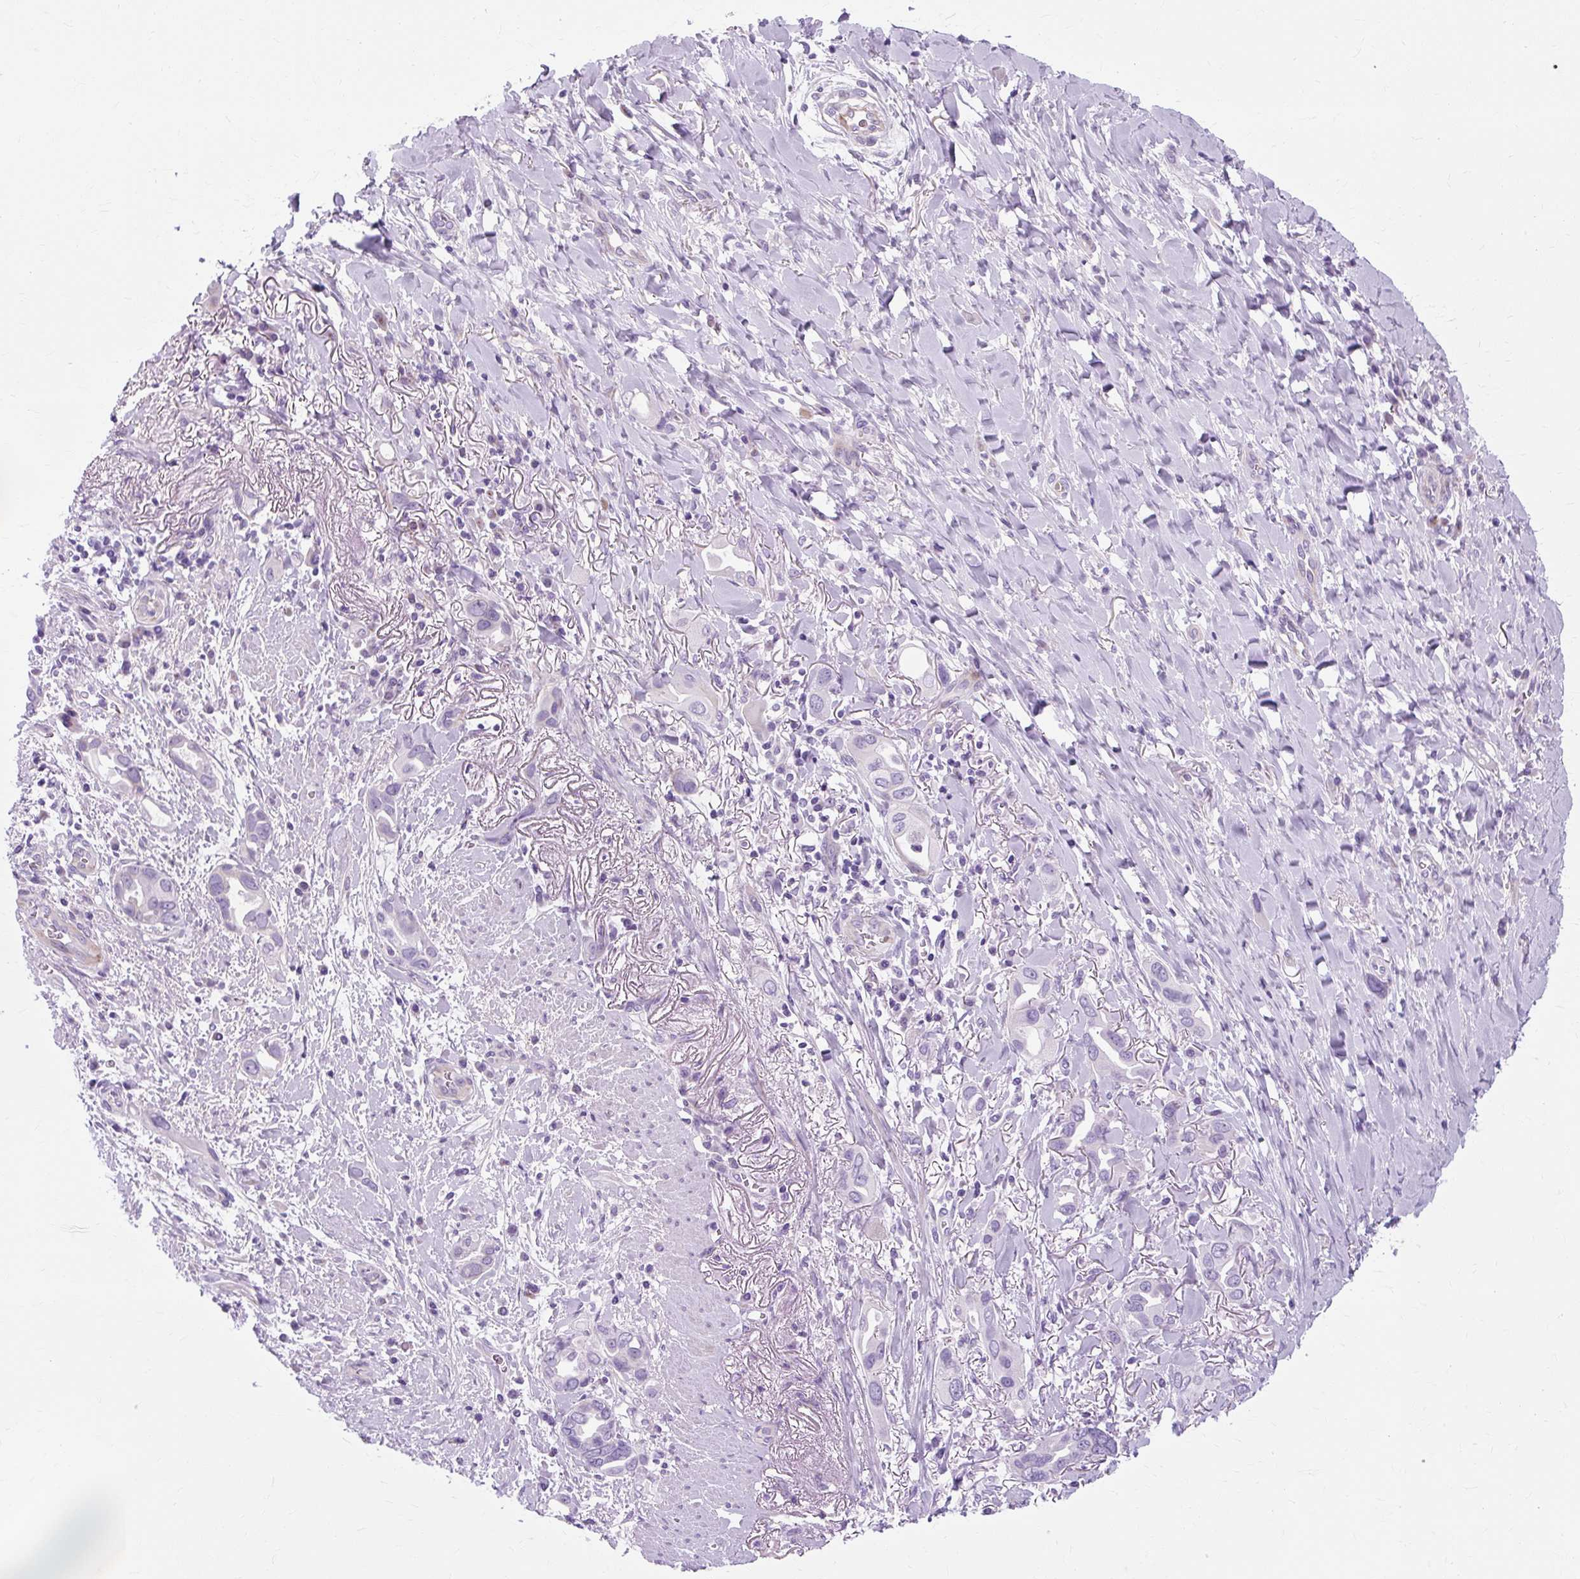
{"staining": {"intensity": "negative", "quantity": "none", "location": "none"}, "tissue": "lung cancer", "cell_type": "Tumor cells", "image_type": "cancer", "snomed": [{"axis": "morphology", "description": "Adenocarcinoma, NOS"}, {"axis": "topography", "description": "Lung"}], "caption": "Tumor cells are negative for brown protein staining in lung cancer (adenocarcinoma).", "gene": "TMEM89", "patient": {"sex": "male", "age": 76}}